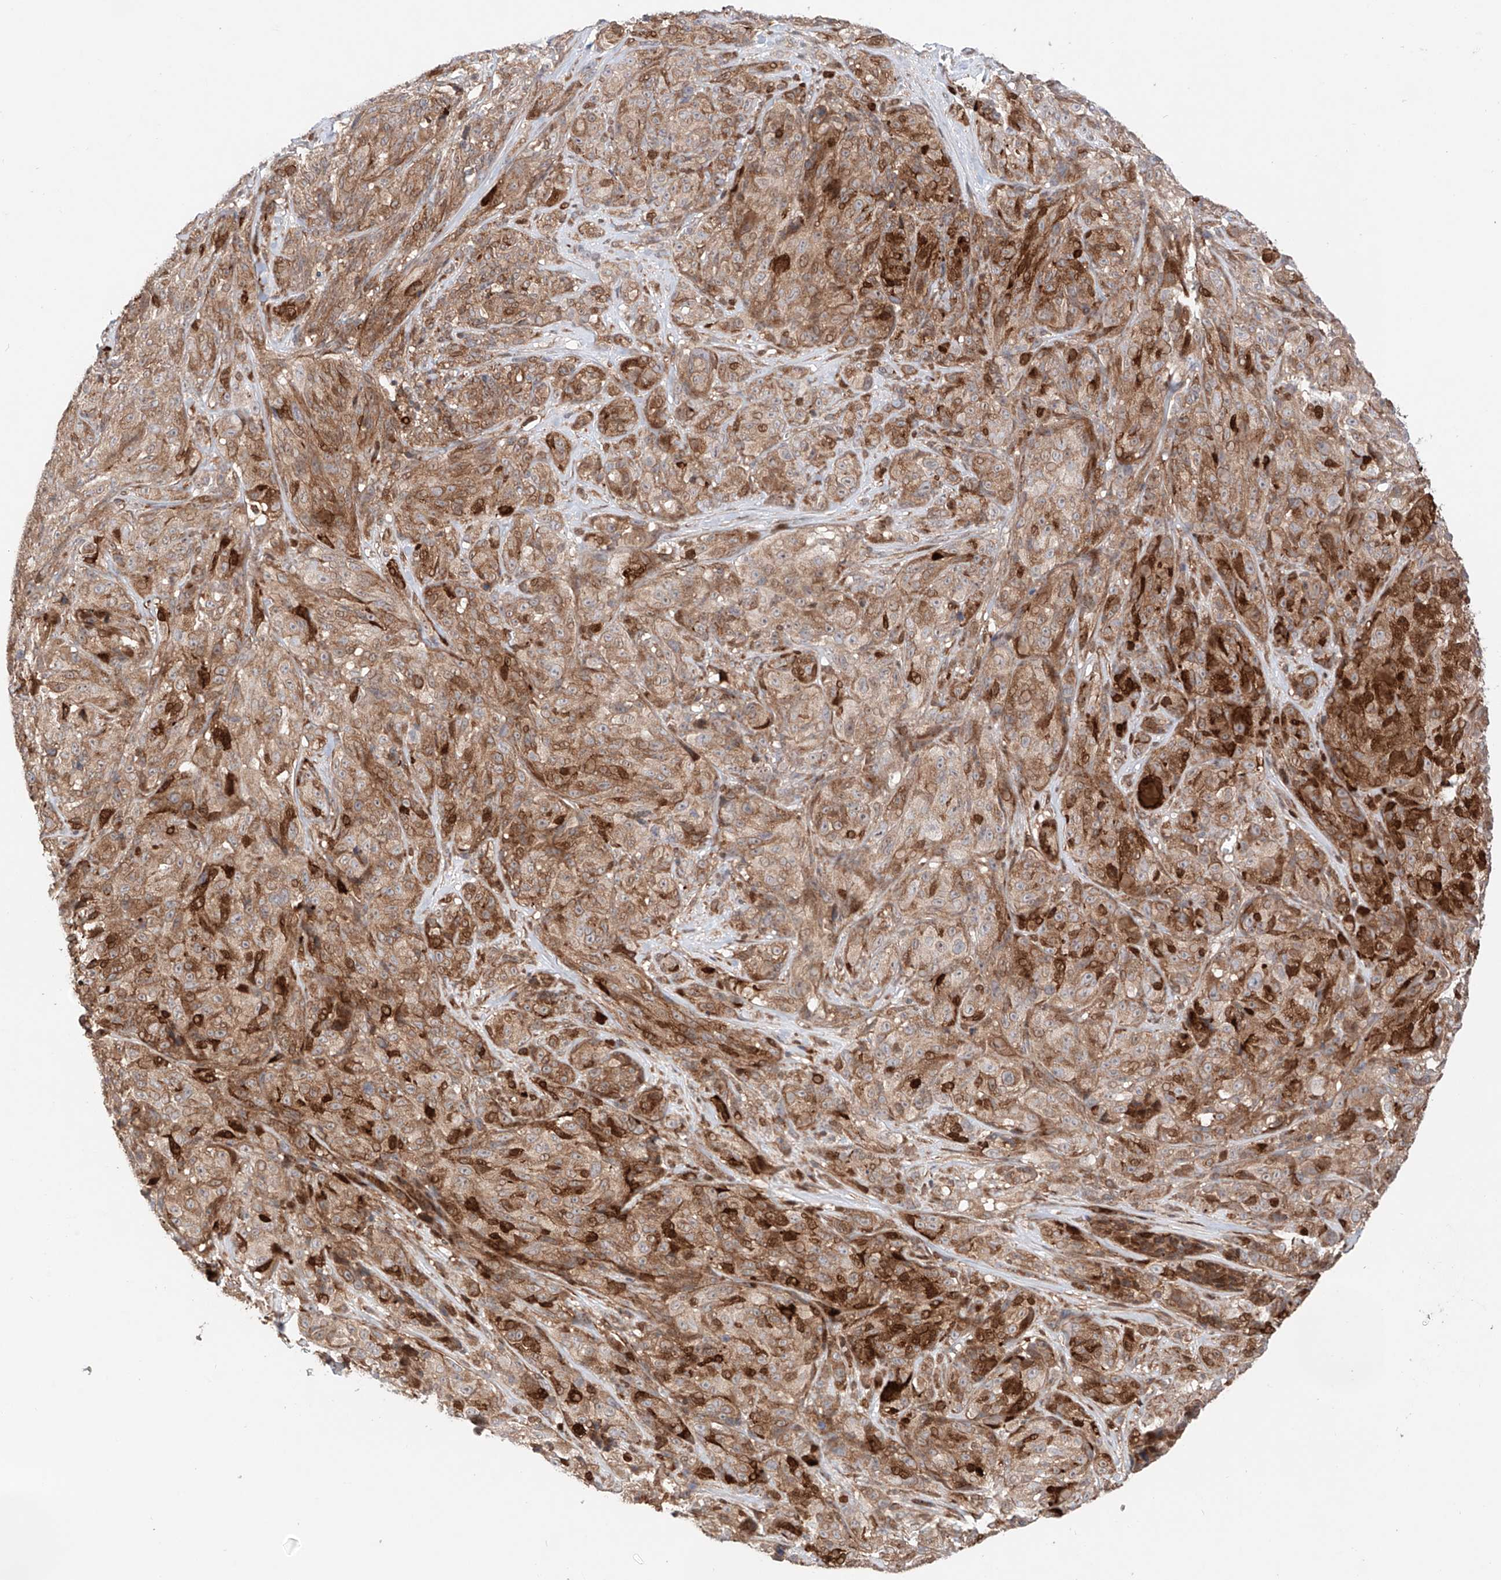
{"staining": {"intensity": "strong", "quantity": "25%-75%", "location": "cytoplasmic/membranous,nuclear"}, "tissue": "melanoma", "cell_type": "Tumor cells", "image_type": "cancer", "snomed": [{"axis": "morphology", "description": "Malignant melanoma, NOS"}, {"axis": "topography", "description": "Skin"}], "caption": "Strong cytoplasmic/membranous and nuclear protein expression is seen in about 25%-75% of tumor cells in malignant melanoma. (Brightfield microscopy of DAB IHC at high magnification).", "gene": "IGSF22", "patient": {"sex": "male", "age": 73}}